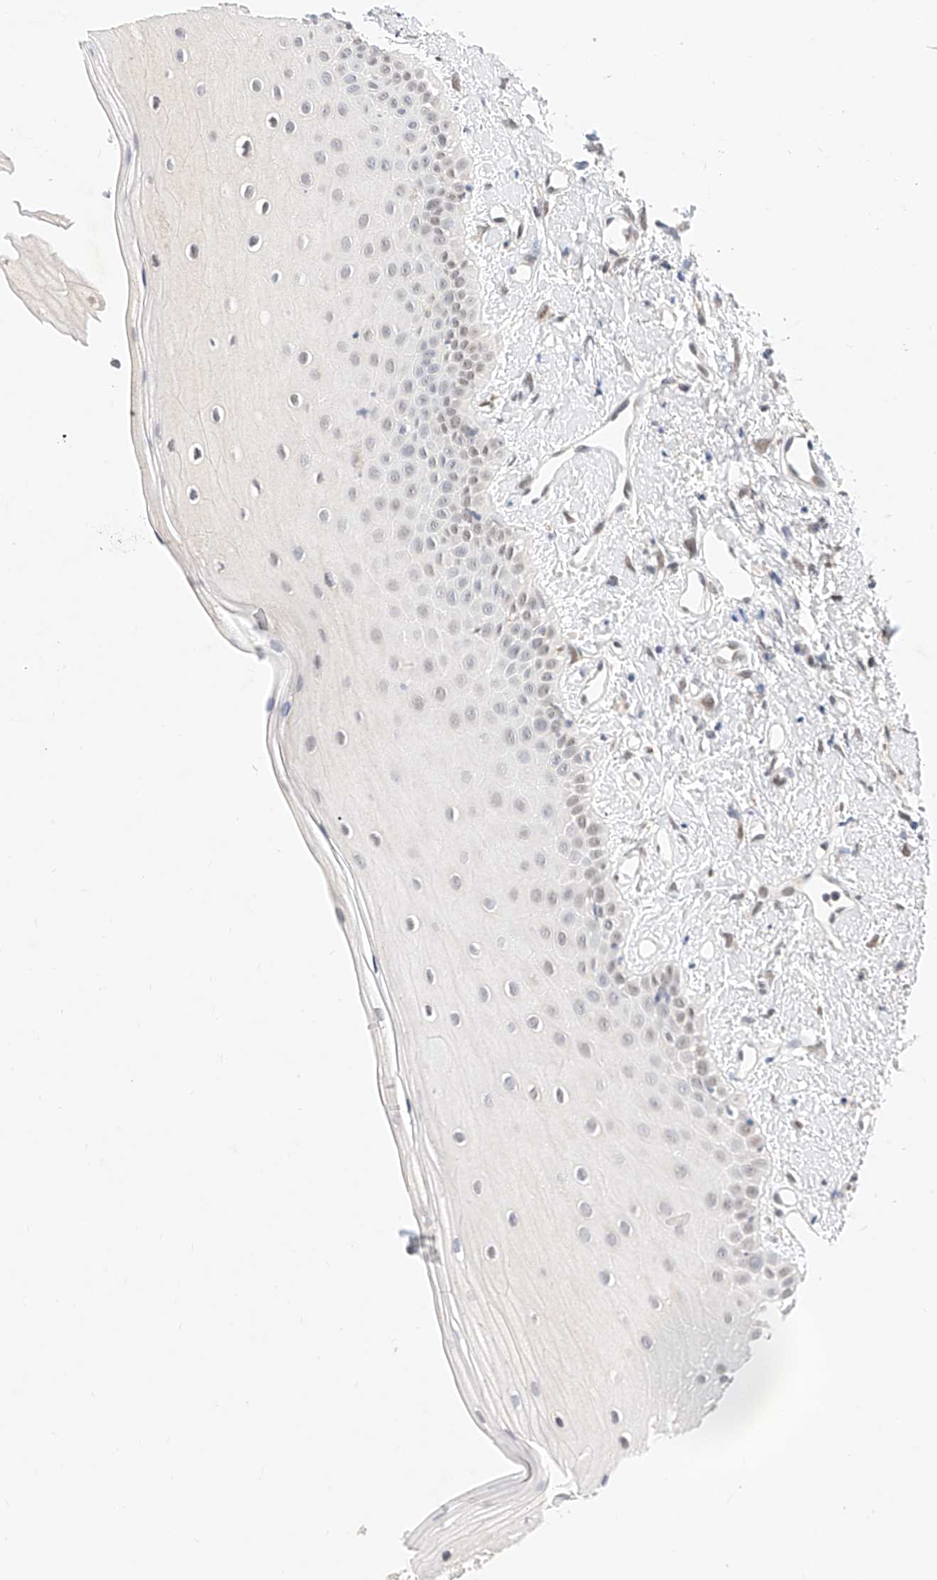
{"staining": {"intensity": "moderate", "quantity": "<25%", "location": "cytoplasmic/membranous,nuclear"}, "tissue": "oral mucosa", "cell_type": "Squamous epithelial cells", "image_type": "normal", "snomed": [{"axis": "morphology", "description": "Normal tissue, NOS"}, {"axis": "topography", "description": "Oral tissue"}], "caption": "Immunohistochemical staining of unremarkable human oral mucosa shows moderate cytoplasmic/membranous,nuclear protein expression in about <25% of squamous epithelial cells.", "gene": "KCNJ1", "patient": {"sex": "female", "age": 63}}